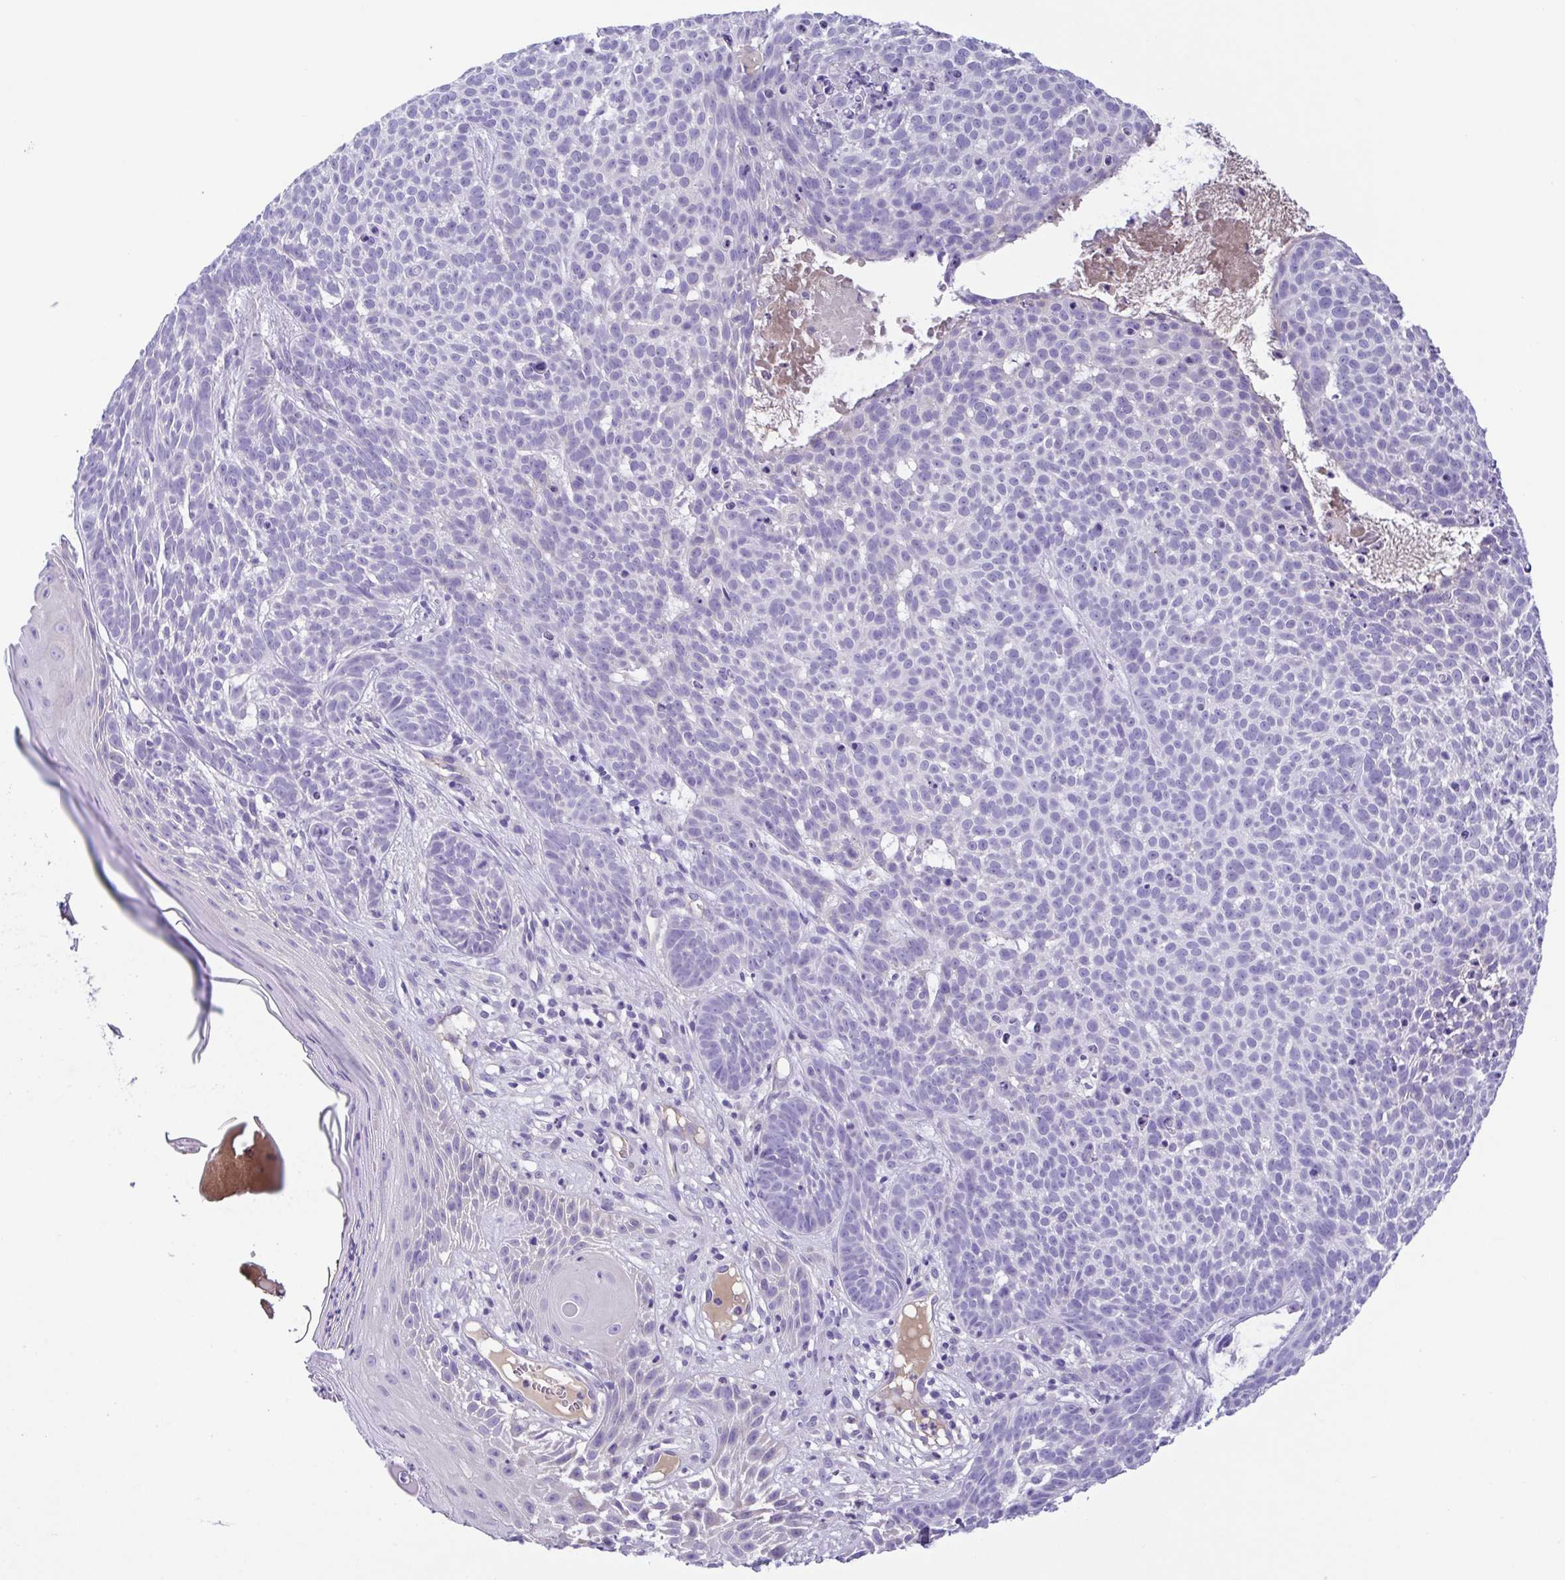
{"staining": {"intensity": "negative", "quantity": "none", "location": "none"}, "tissue": "skin cancer", "cell_type": "Tumor cells", "image_type": "cancer", "snomed": [{"axis": "morphology", "description": "Basal cell carcinoma"}, {"axis": "topography", "description": "Skin"}], "caption": "Skin basal cell carcinoma was stained to show a protein in brown. There is no significant staining in tumor cells. The staining is performed using DAB (3,3'-diaminobenzidine) brown chromogen with nuclei counter-stained in using hematoxylin.", "gene": "A1BG", "patient": {"sex": "male", "age": 90}}